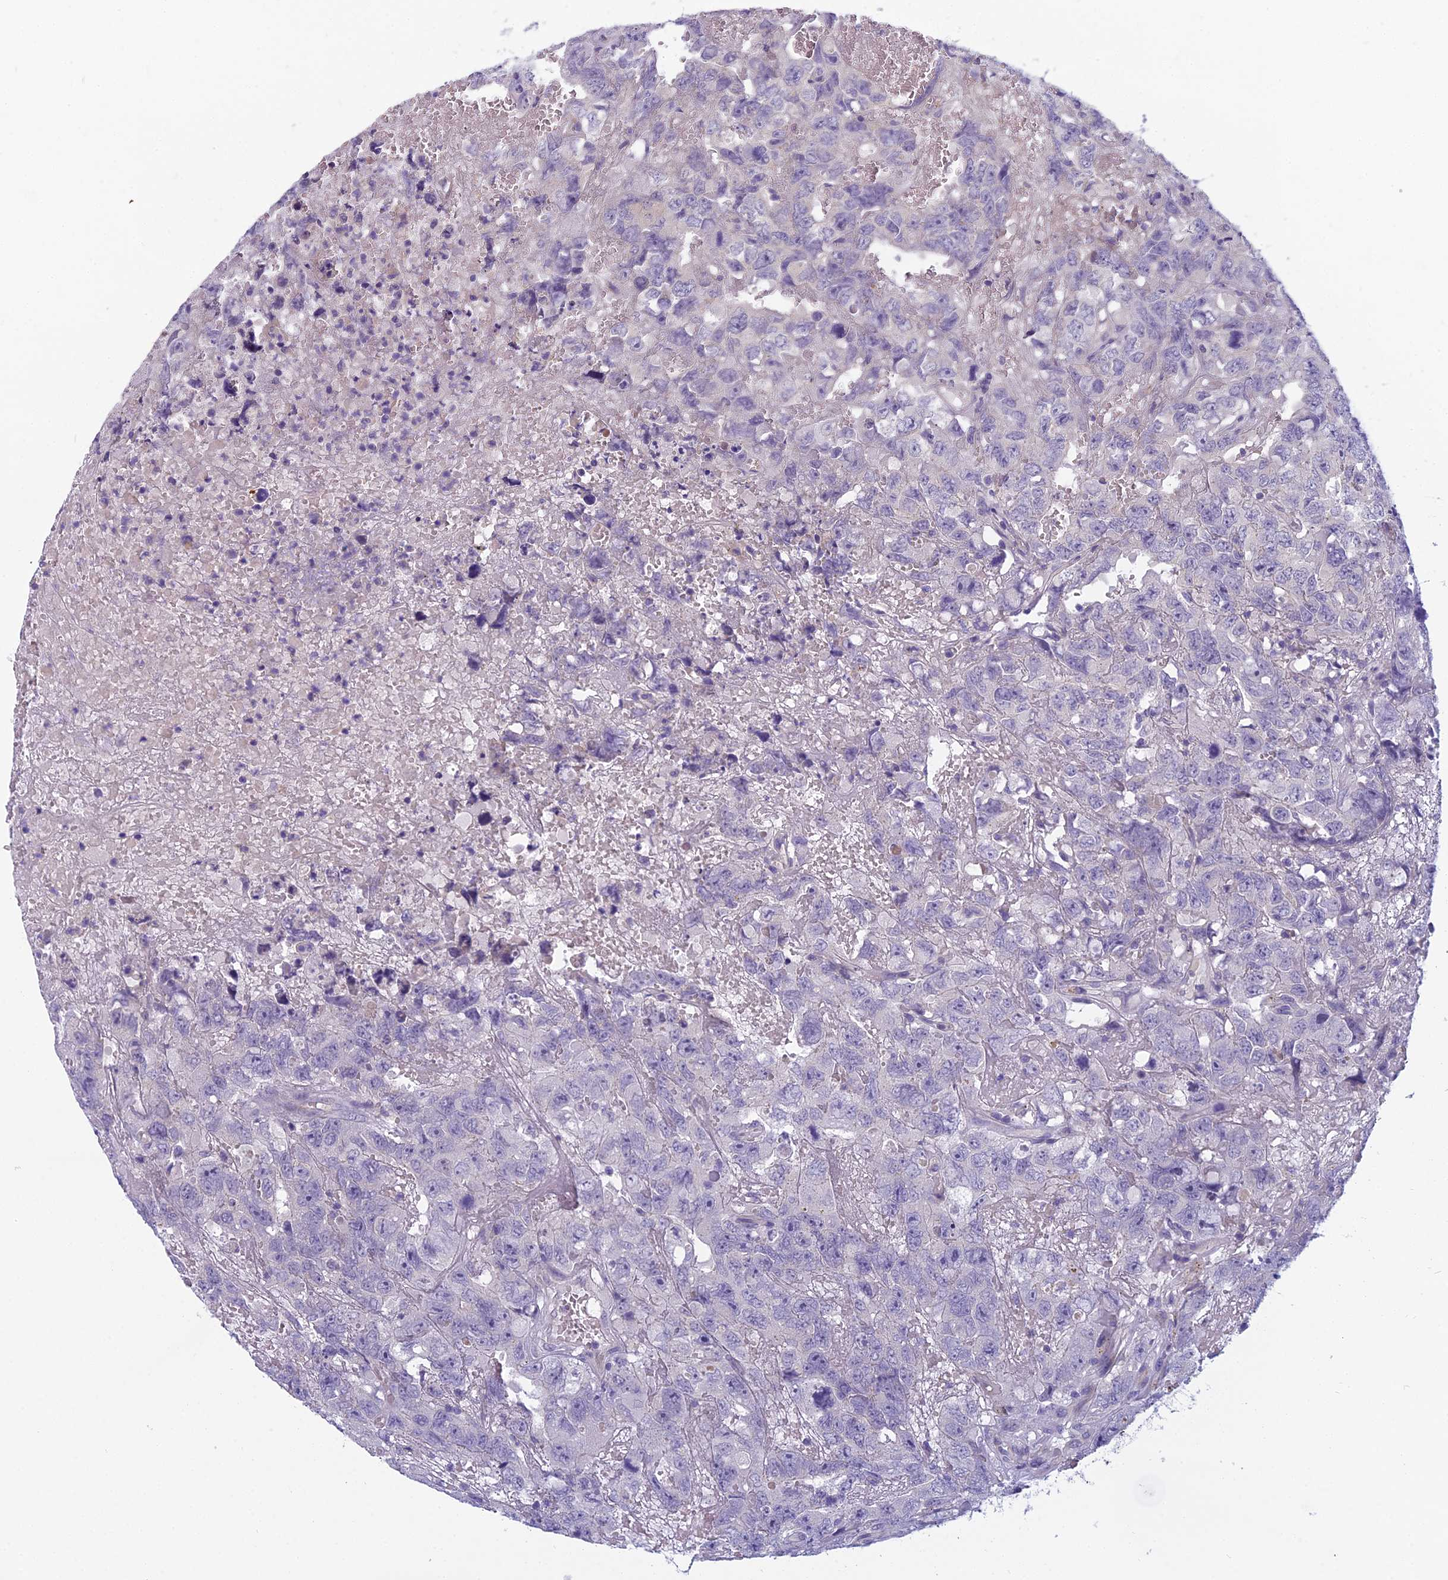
{"staining": {"intensity": "negative", "quantity": "none", "location": "none"}, "tissue": "testis cancer", "cell_type": "Tumor cells", "image_type": "cancer", "snomed": [{"axis": "morphology", "description": "Carcinoma, Embryonal, NOS"}, {"axis": "topography", "description": "Testis"}], "caption": "Tumor cells are negative for brown protein staining in embryonal carcinoma (testis). The staining was performed using DAB (3,3'-diaminobenzidine) to visualize the protein expression in brown, while the nuclei were stained in blue with hematoxylin (Magnification: 20x).", "gene": "RBM41", "patient": {"sex": "male", "age": 45}}